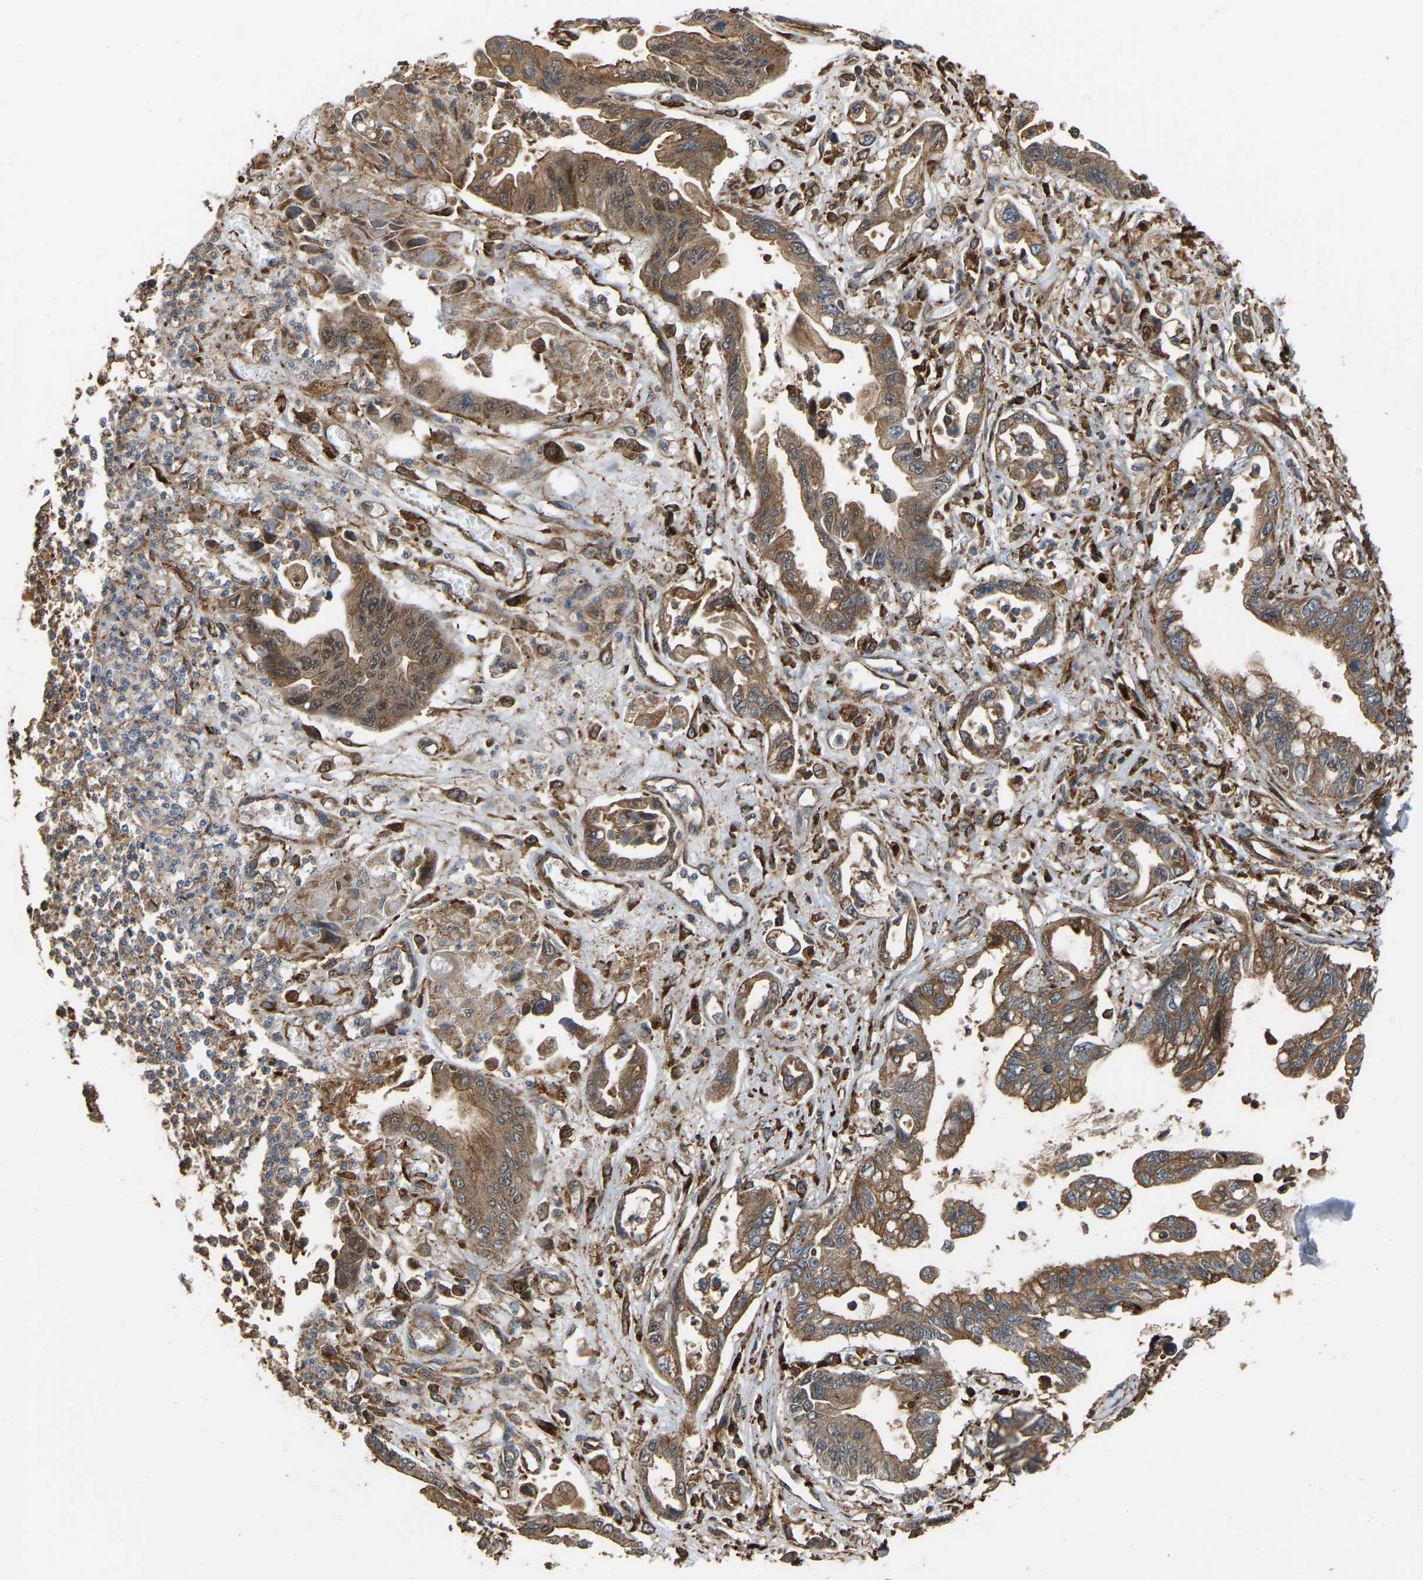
{"staining": {"intensity": "moderate", "quantity": ">75%", "location": "cytoplasmic/membranous"}, "tissue": "pancreatic cancer", "cell_type": "Tumor cells", "image_type": "cancer", "snomed": [{"axis": "morphology", "description": "Adenocarcinoma, NOS"}, {"axis": "topography", "description": "Pancreas"}], "caption": "High-power microscopy captured an immunohistochemistry image of pancreatic adenocarcinoma, revealing moderate cytoplasmic/membranous expression in approximately >75% of tumor cells. Nuclei are stained in blue.", "gene": "SAMD9L", "patient": {"sex": "male", "age": 56}}